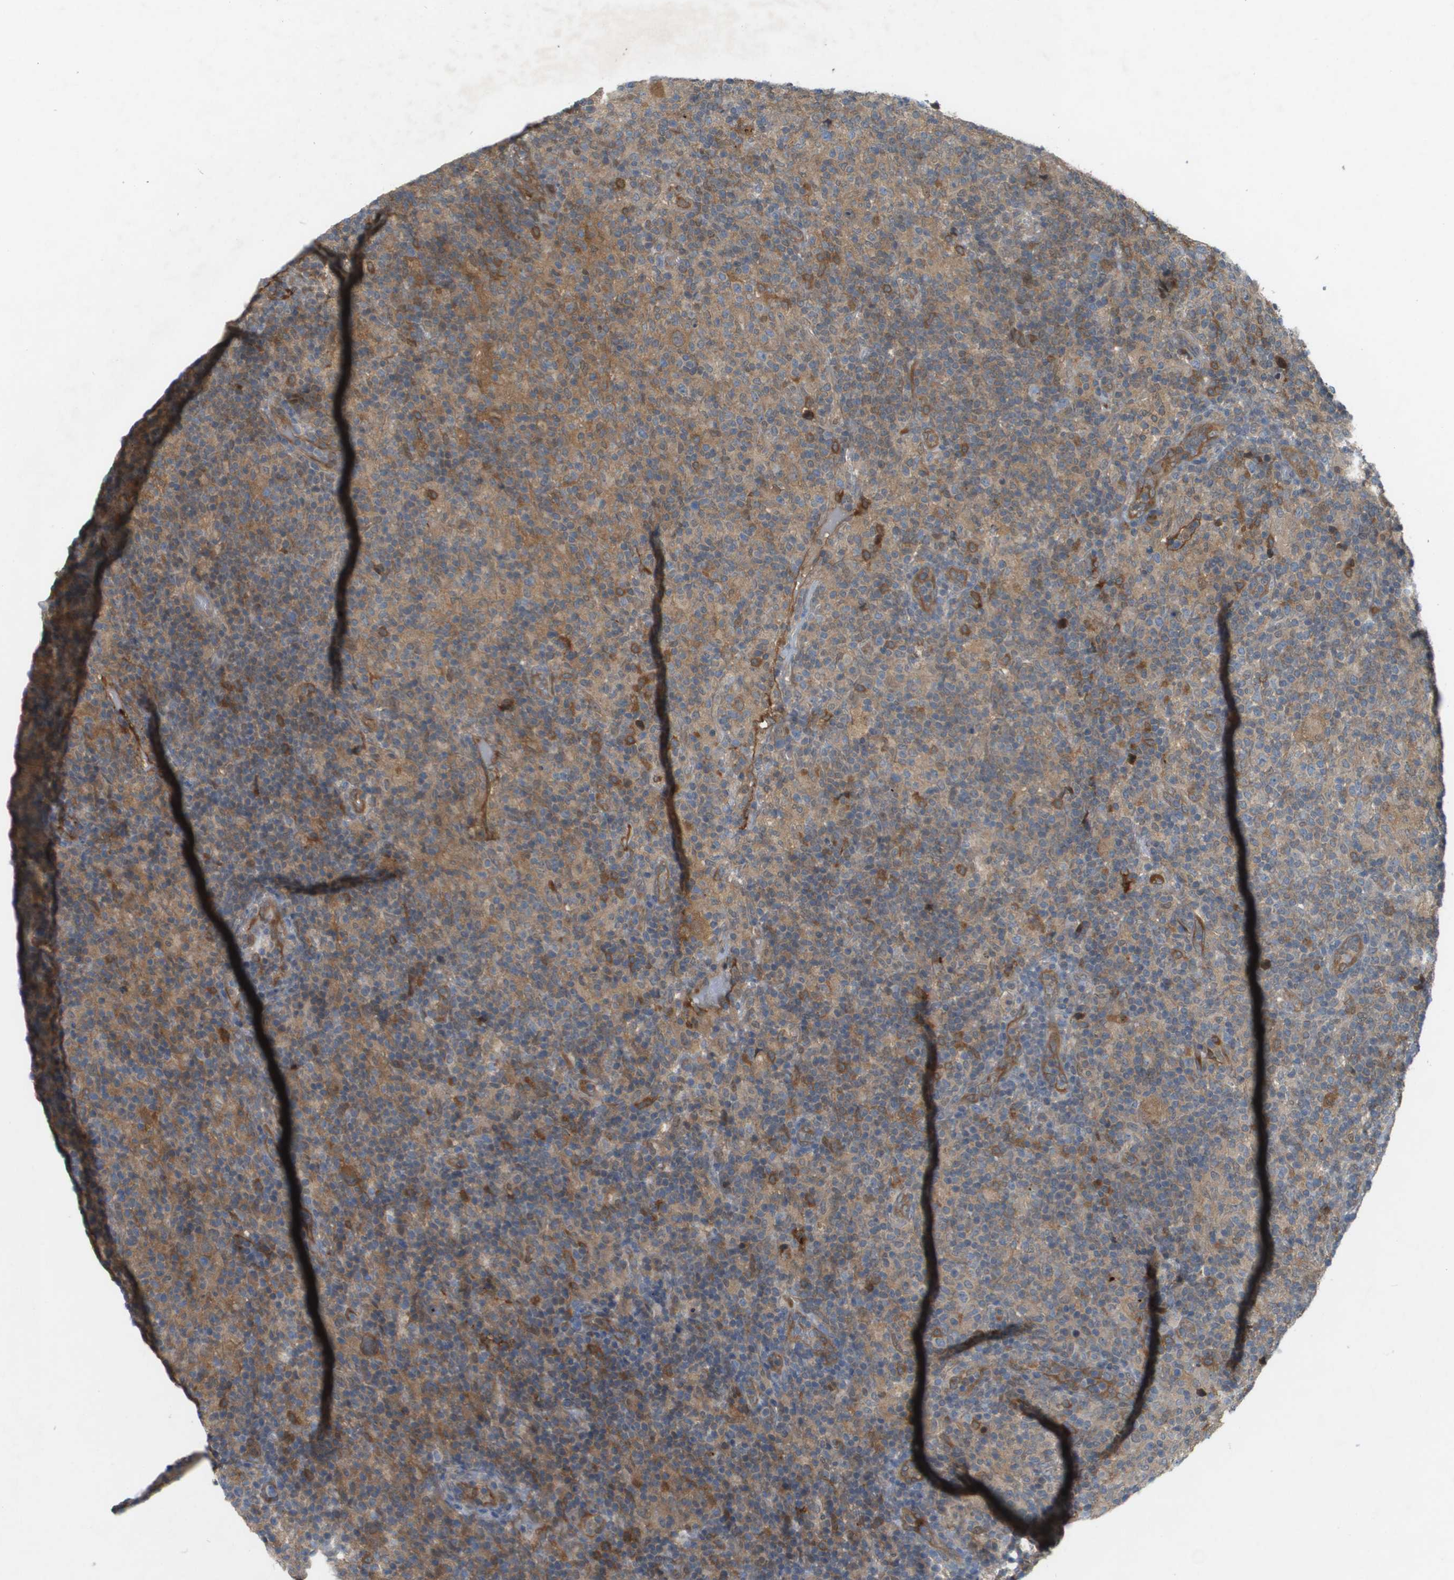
{"staining": {"intensity": "moderate", "quantity": ">75%", "location": "cytoplasmic/membranous"}, "tissue": "lymphoma", "cell_type": "Tumor cells", "image_type": "cancer", "snomed": [{"axis": "morphology", "description": "Hodgkin's disease, NOS"}, {"axis": "topography", "description": "Lymph node"}], "caption": "Protein staining by immunohistochemistry (IHC) displays moderate cytoplasmic/membranous positivity in about >75% of tumor cells in lymphoma.", "gene": "PALD1", "patient": {"sex": "male", "age": 70}}